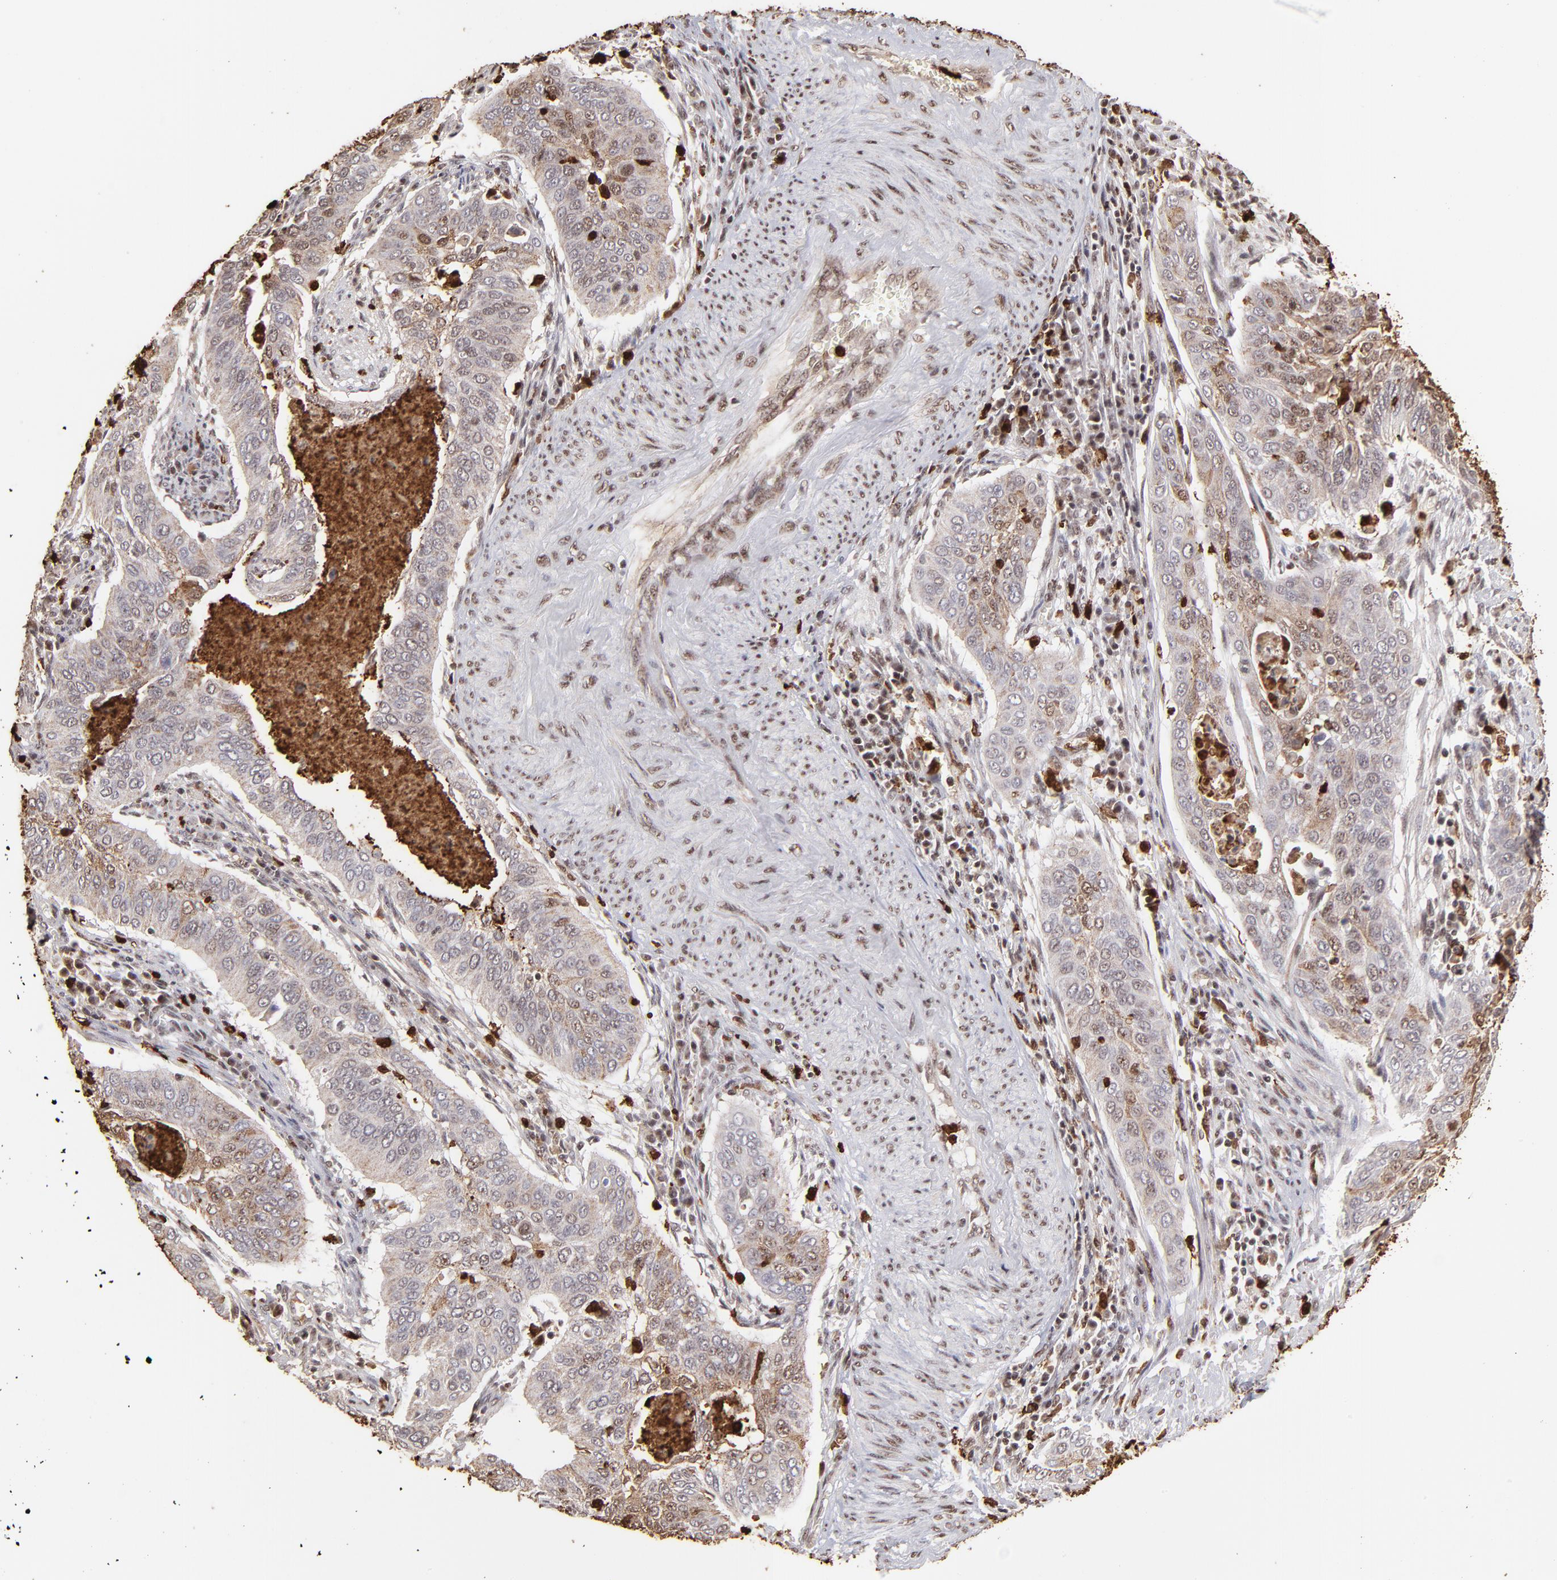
{"staining": {"intensity": "moderate", "quantity": ">75%", "location": "cytoplasmic/membranous,nuclear"}, "tissue": "cervical cancer", "cell_type": "Tumor cells", "image_type": "cancer", "snomed": [{"axis": "morphology", "description": "Squamous cell carcinoma, NOS"}, {"axis": "topography", "description": "Cervix"}], "caption": "Immunohistochemistry of human cervical squamous cell carcinoma shows medium levels of moderate cytoplasmic/membranous and nuclear staining in approximately >75% of tumor cells. (Stains: DAB in brown, nuclei in blue, Microscopy: brightfield microscopy at high magnification).", "gene": "ZFX", "patient": {"sex": "female", "age": 39}}